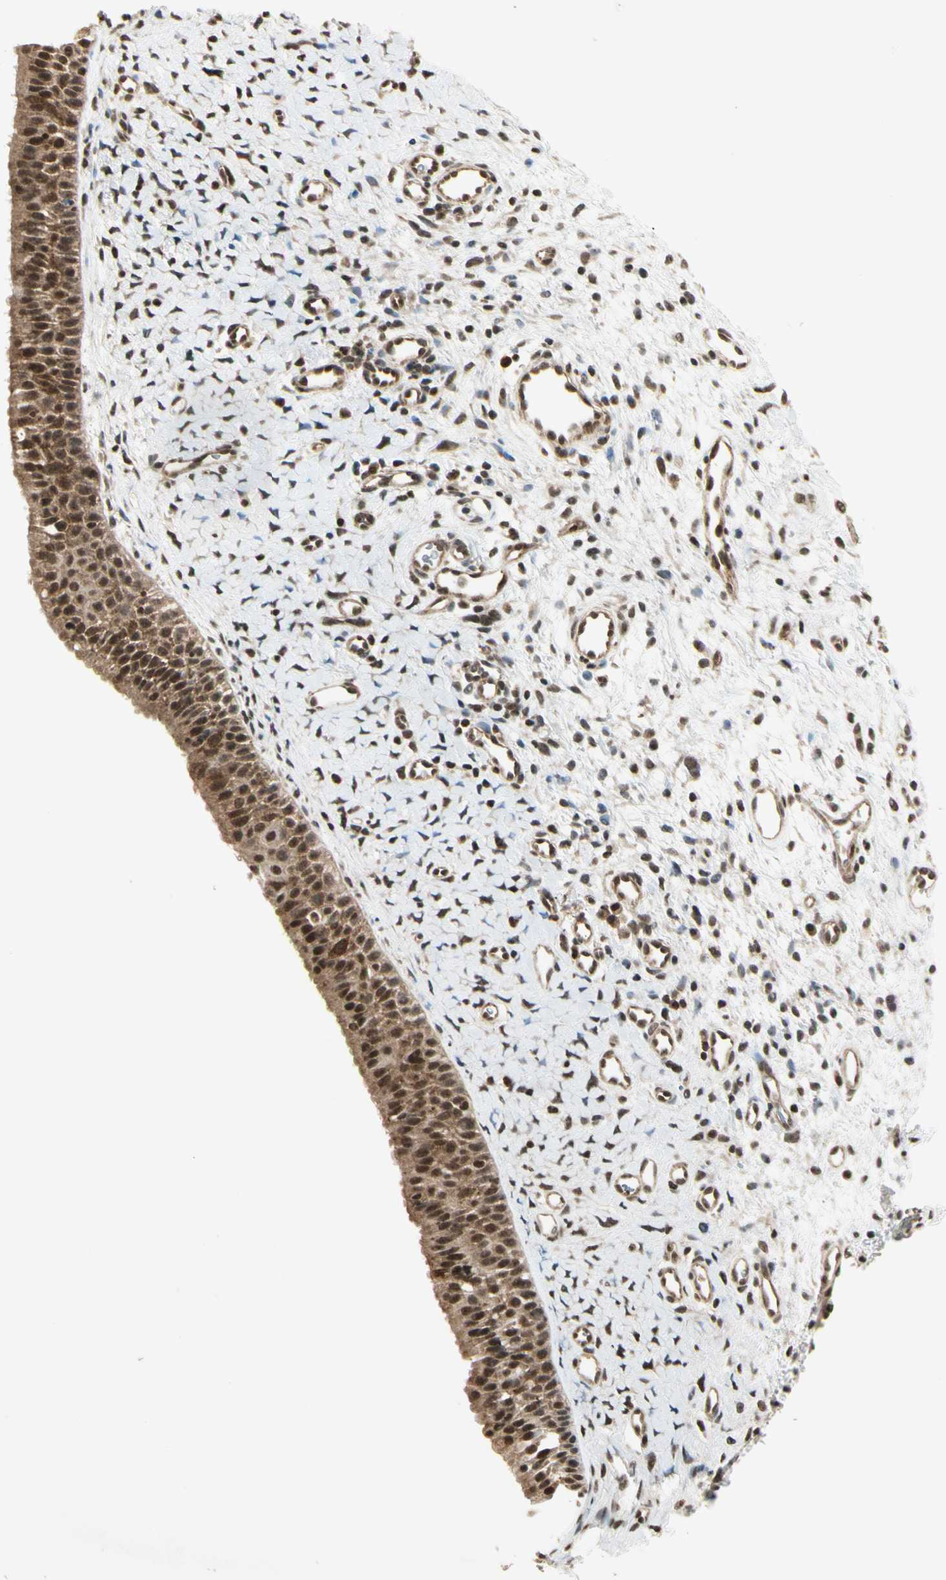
{"staining": {"intensity": "strong", "quantity": ">75%", "location": "cytoplasmic/membranous,nuclear"}, "tissue": "nasopharynx", "cell_type": "Respiratory epithelial cells", "image_type": "normal", "snomed": [{"axis": "morphology", "description": "Normal tissue, NOS"}, {"axis": "topography", "description": "Nasopharynx"}], "caption": "Protein positivity by immunohistochemistry (IHC) exhibits strong cytoplasmic/membranous,nuclear expression in about >75% of respiratory epithelial cells in normal nasopharynx.", "gene": "SMN2", "patient": {"sex": "male", "age": 22}}